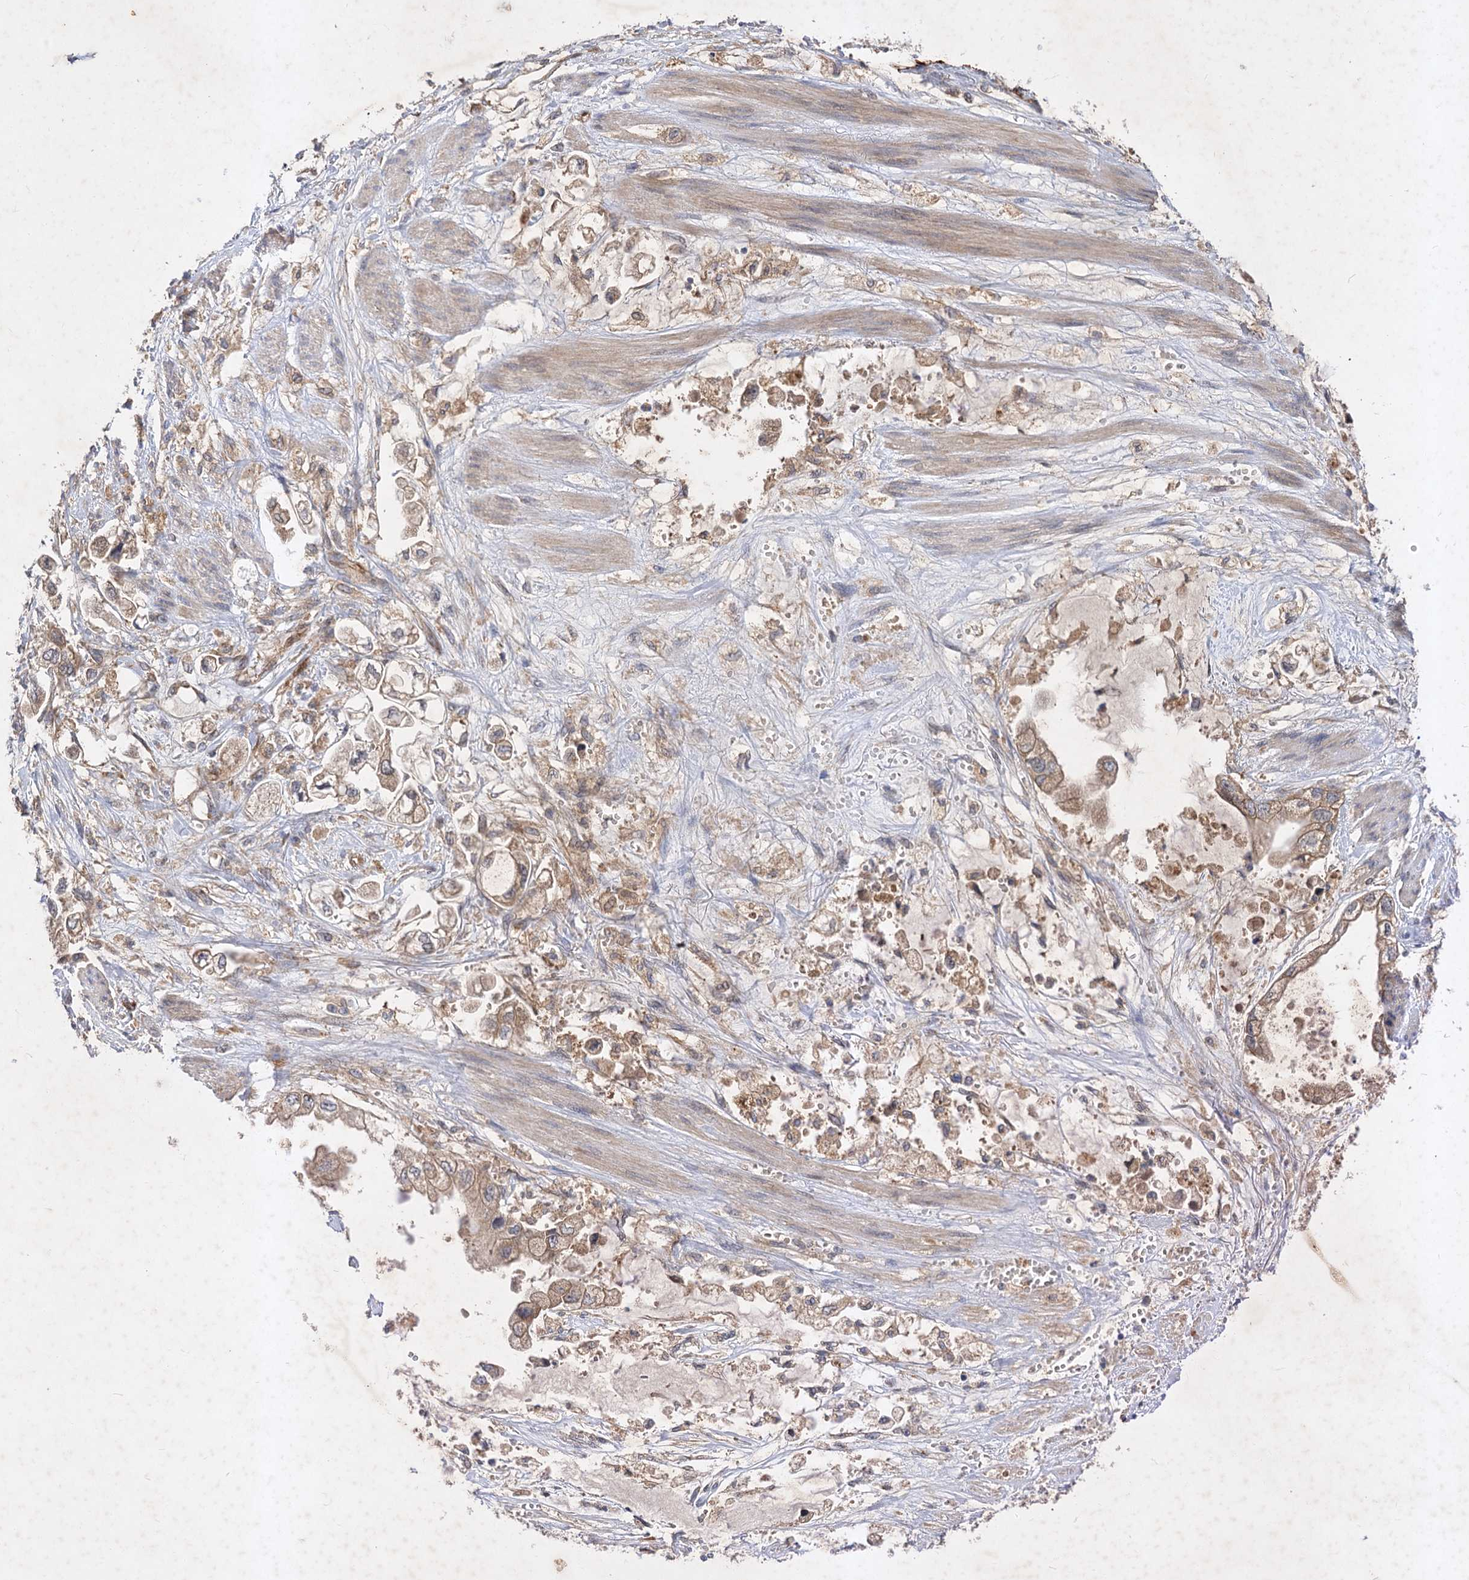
{"staining": {"intensity": "moderate", "quantity": ">75%", "location": "cytoplasmic/membranous"}, "tissue": "stomach cancer", "cell_type": "Tumor cells", "image_type": "cancer", "snomed": [{"axis": "morphology", "description": "Adenocarcinoma, NOS"}, {"axis": "topography", "description": "Stomach"}], "caption": "The micrograph reveals staining of adenocarcinoma (stomach), revealing moderate cytoplasmic/membranous protein positivity (brown color) within tumor cells.", "gene": "PATL1", "patient": {"sex": "male", "age": 62}}